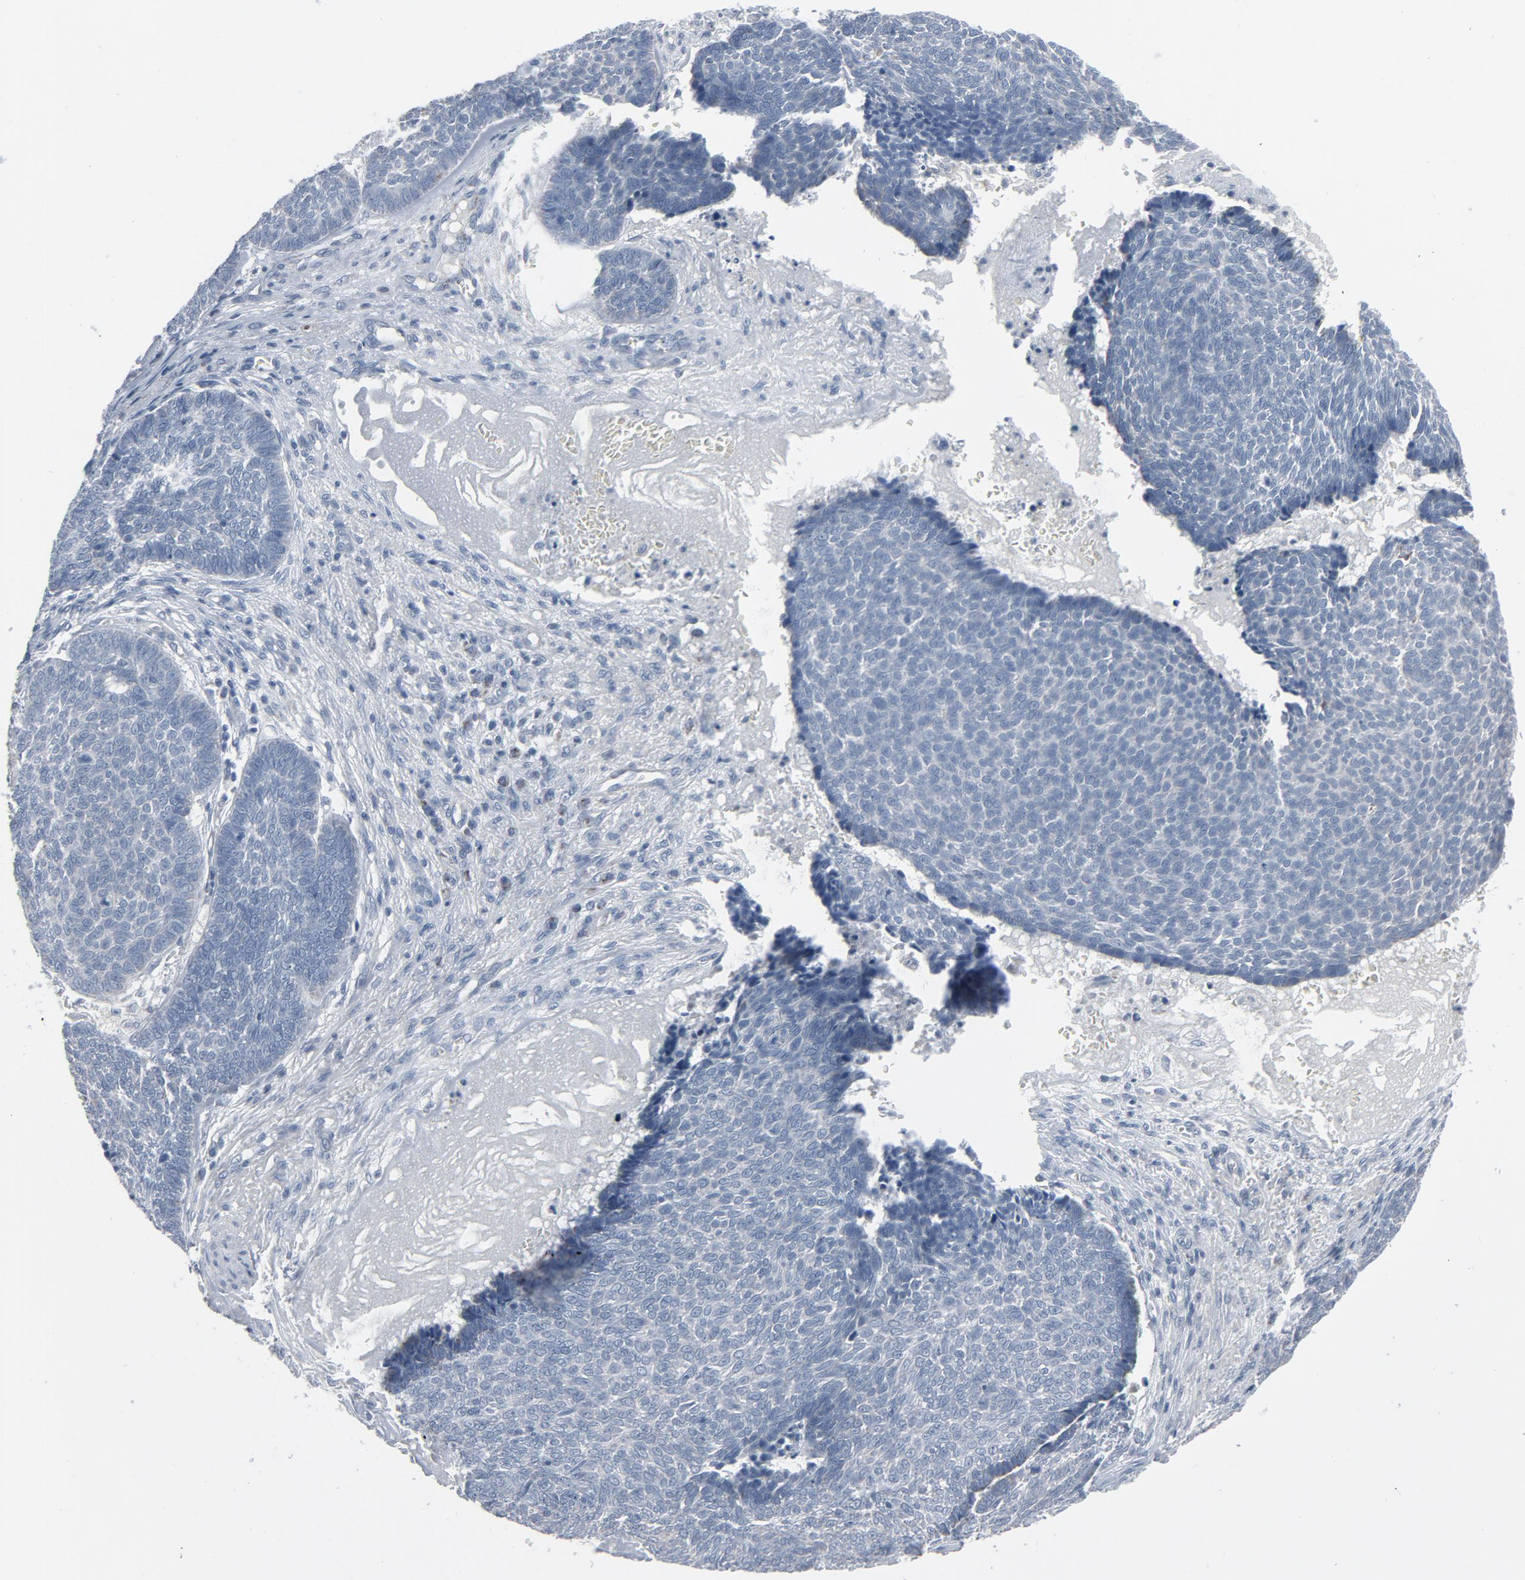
{"staining": {"intensity": "negative", "quantity": "none", "location": "none"}, "tissue": "skin cancer", "cell_type": "Tumor cells", "image_type": "cancer", "snomed": [{"axis": "morphology", "description": "Basal cell carcinoma"}, {"axis": "topography", "description": "Skin"}], "caption": "DAB (3,3'-diaminobenzidine) immunohistochemical staining of human basal cell carcinoma (skin) shows no significant positivity in tumor cells.", "gene": "GPX2", "patient": {"sex": "male", "age": 84}}